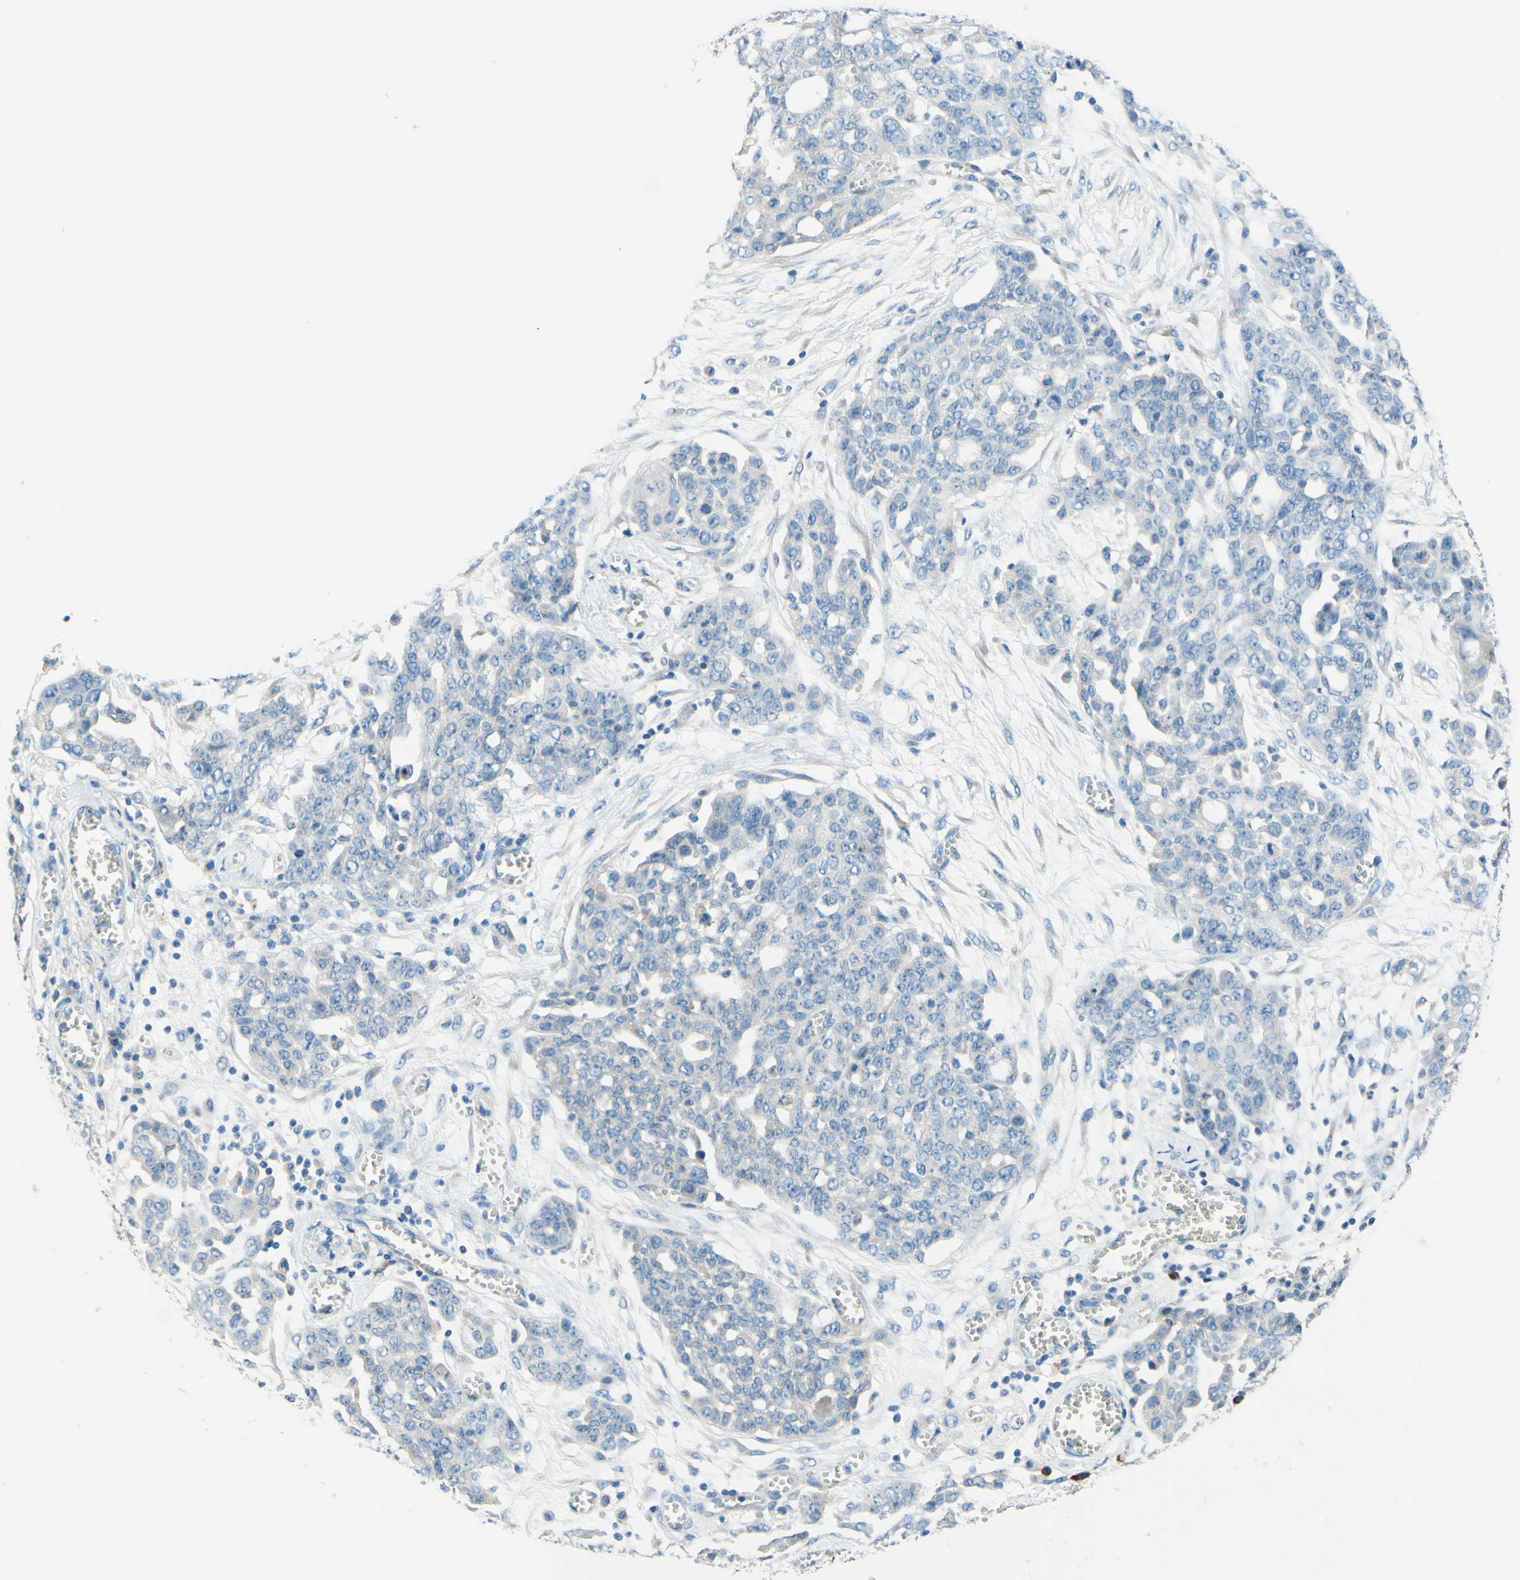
{"staining": {"intensity": "negative", "quantity": "none", "location": "none"}, "tissue": "ovarian cancer", "cell_type": "Tumor cells", "image_type": "cancer", "snomed": [{"axis": "morphology", "description": "Cystadenocarcinoma, serous, NOS"}, {"axis": "topography", "description": "Soft tissue"}, {"axis": "topography", "description": "Ovary"}], "caption": "Tumor cells are negative for brown protein staining in ovarian cancer (serous cystadenocarcinoma).", "gene": "PASD1", "patient": {"sex": "female", "age": 57}}